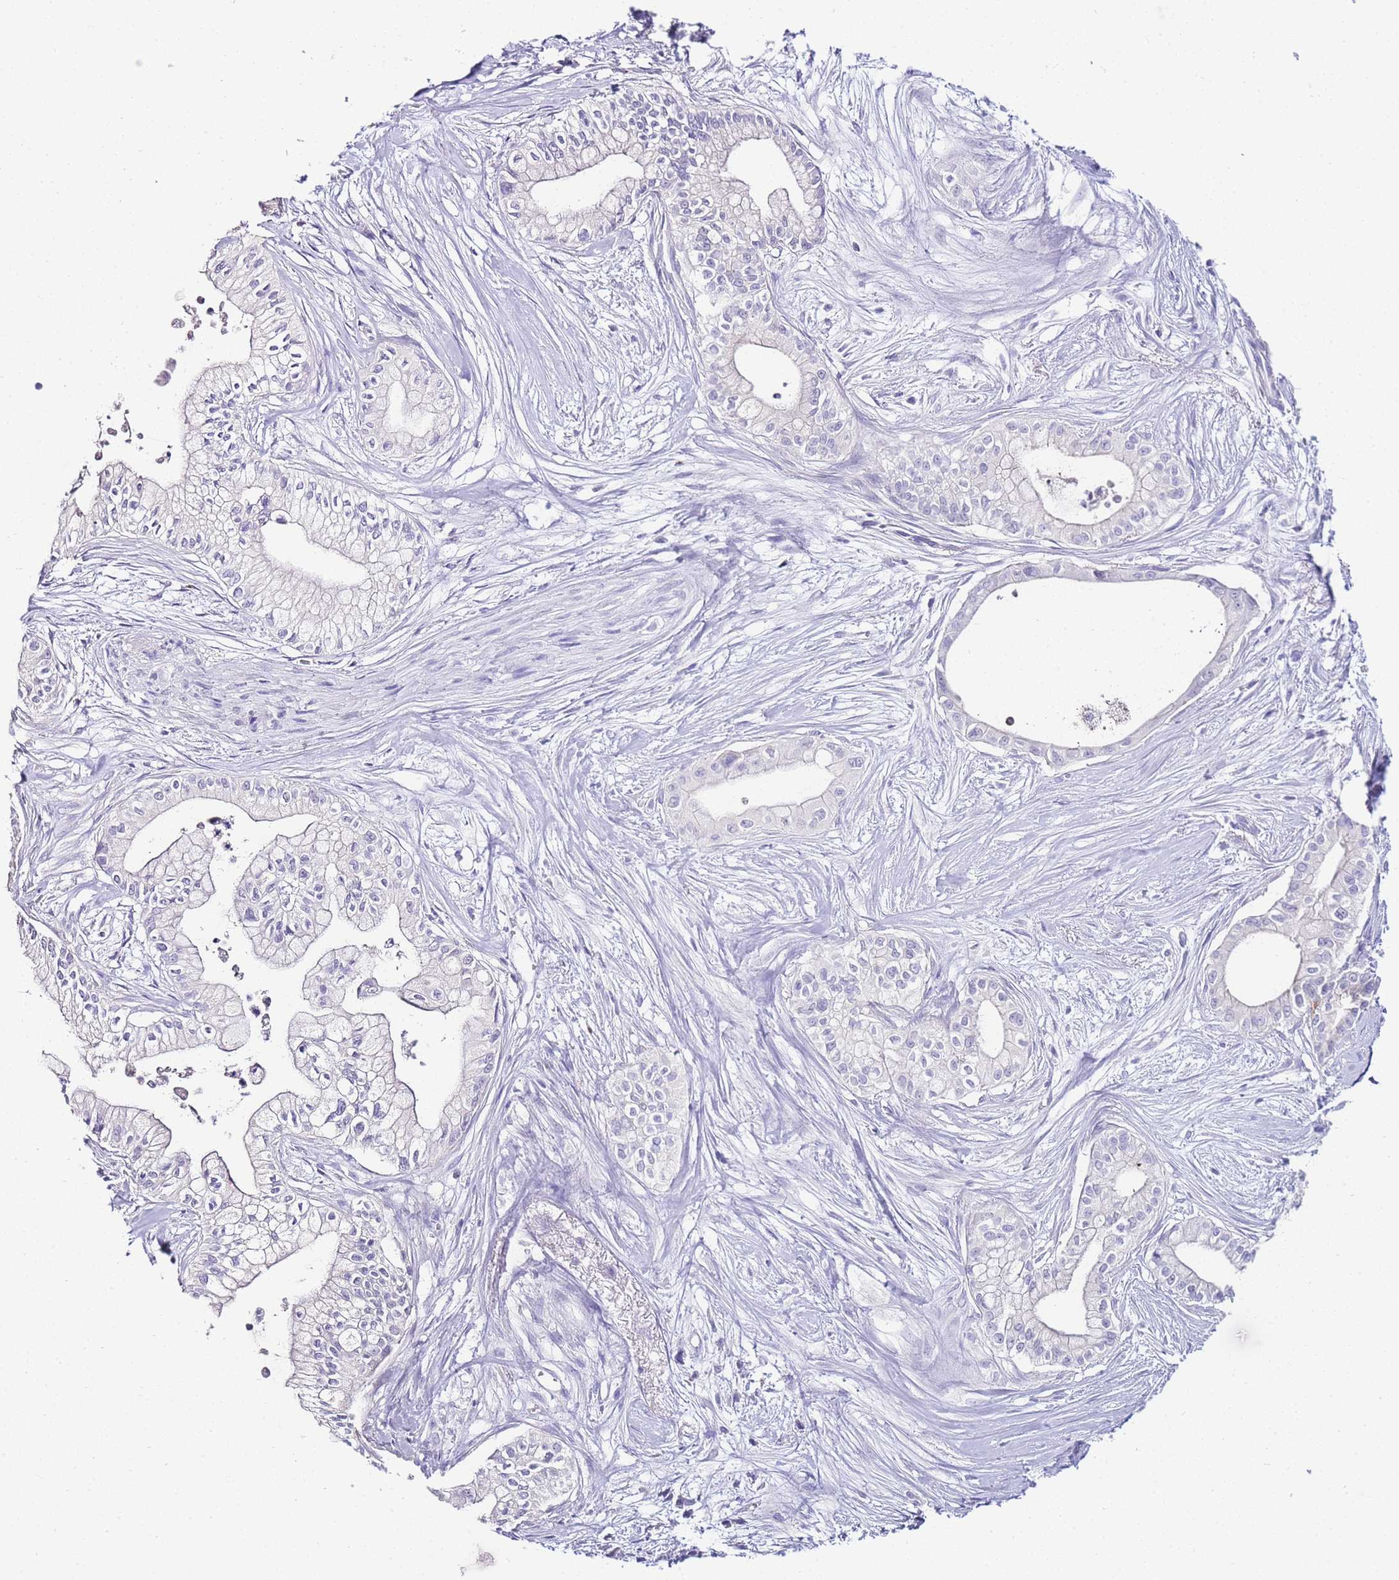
{"staining": {"intensity": "negative", "quantity": "none", "location": "none"}, "tissue": "pancreatic cancer", "cell_type": "Tumor cells", "image_type": "cancer", "snomed": [{"axis": "morphology", "description": "Adenocarcinoma, NOS"}, {"axis": "topography", "description": "Pancreas"}], "caption": "High magnification brightfield microscopy of pancreatic cancer stained with DAB (3,3'-diaminobenzidine) (brown) and counterstained with hematoxylin (blue): tumor cells show no significant staining. The staining was performed using DAB to visualize the protein expression in brown, while the nuclei were stained in blue with hematoxylin (Magnification: 20x).", "gene": "DPP4", "patient": {"sex": "male", "age": 78}}